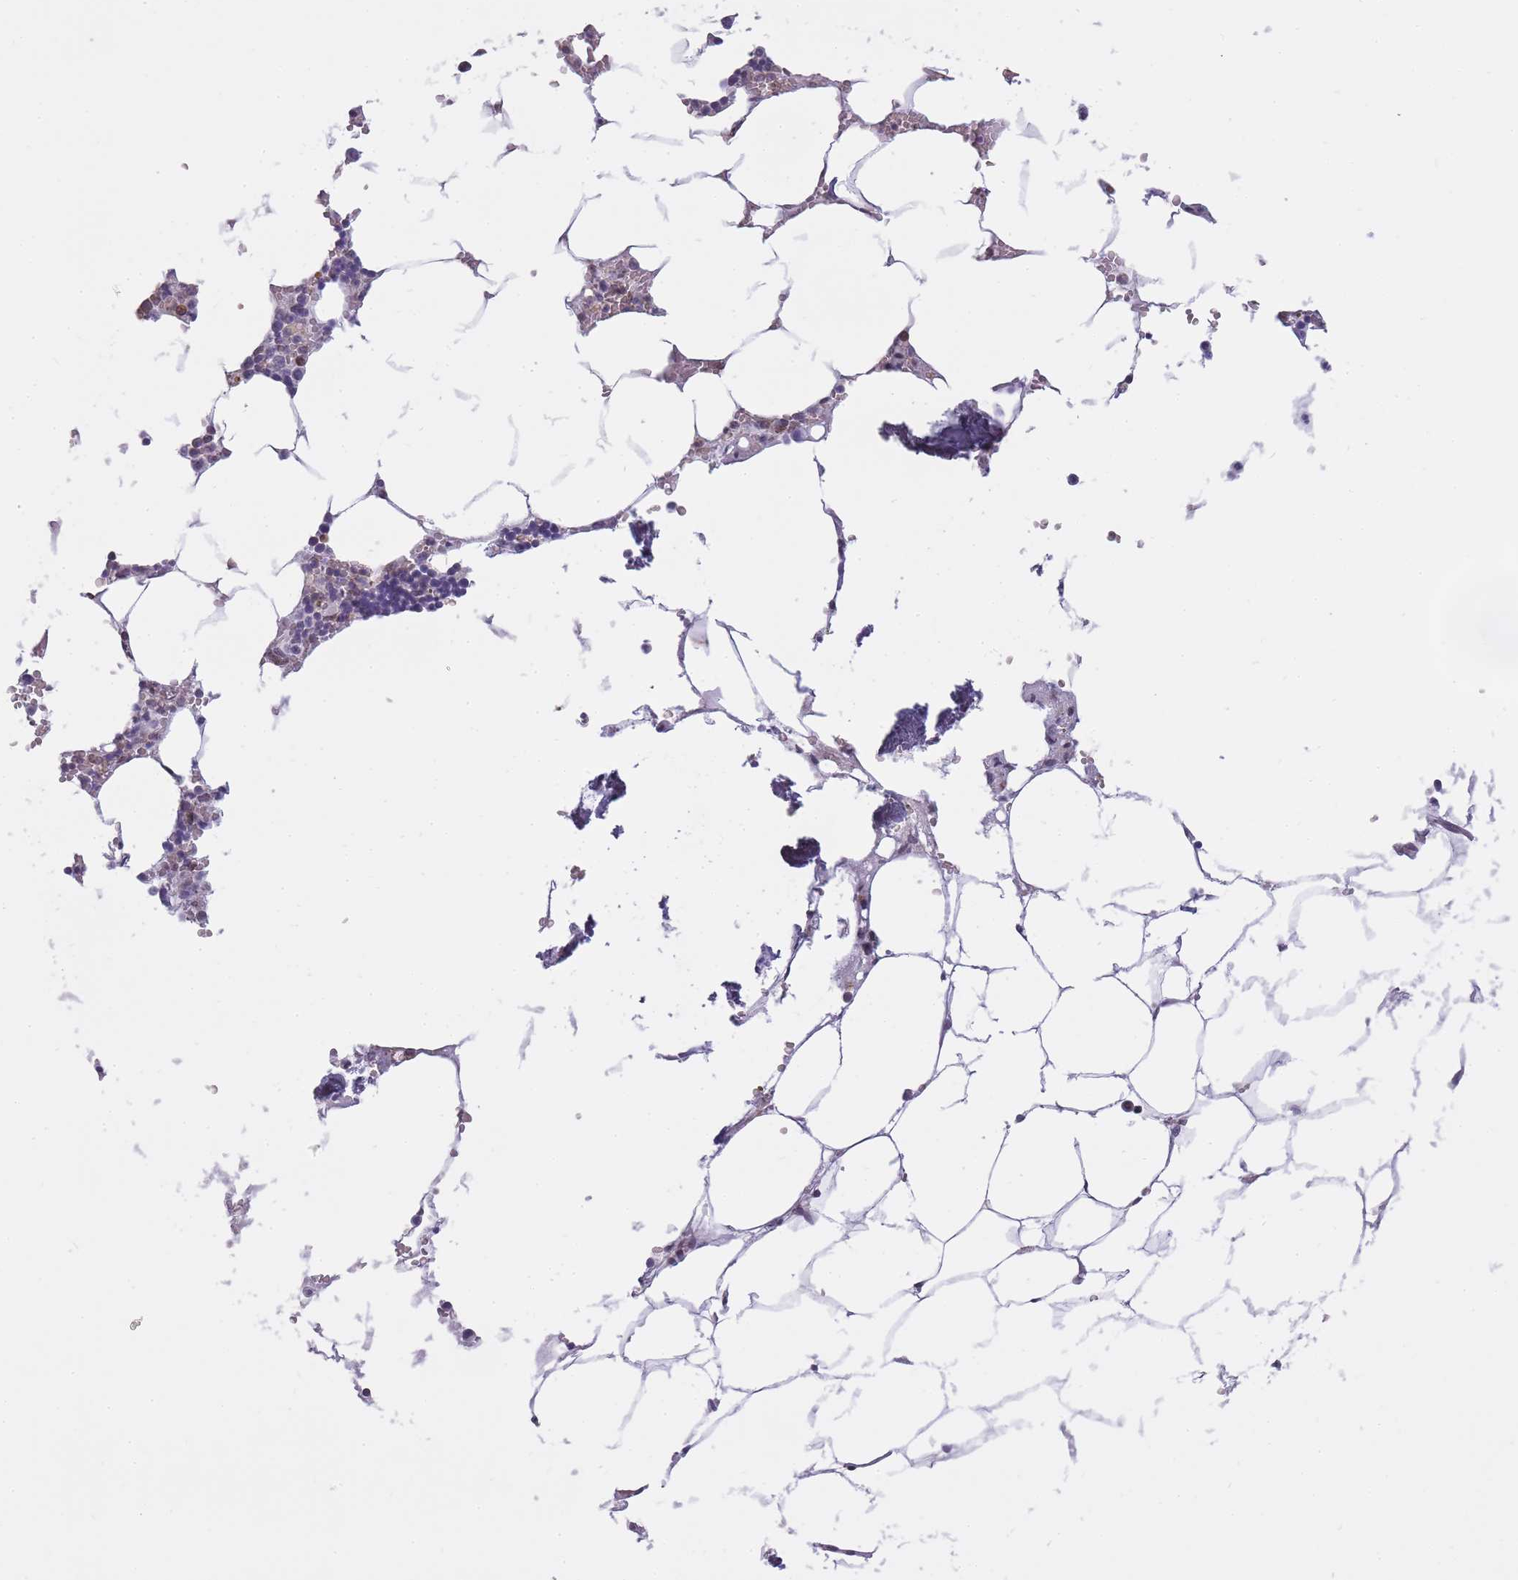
{"staining": {"intensity": "negative", "quantity": "none", "location": "none"}, "tissue": "bone marrow", "cell_type": "Hematopoietic cells", "image_type": "normal", "snomed": [{"axis": "morphology", "description": "Normal tissue, NOS"}, {"axis": "topography", "description": "Bone marrow"}], "caption": "Immunohistochemistry of unremarkable bone marrow demonstrates no staining in hematopoietic cells.", "gene": "ZNF662", "patient": {"sex": "male", "age": 70}}